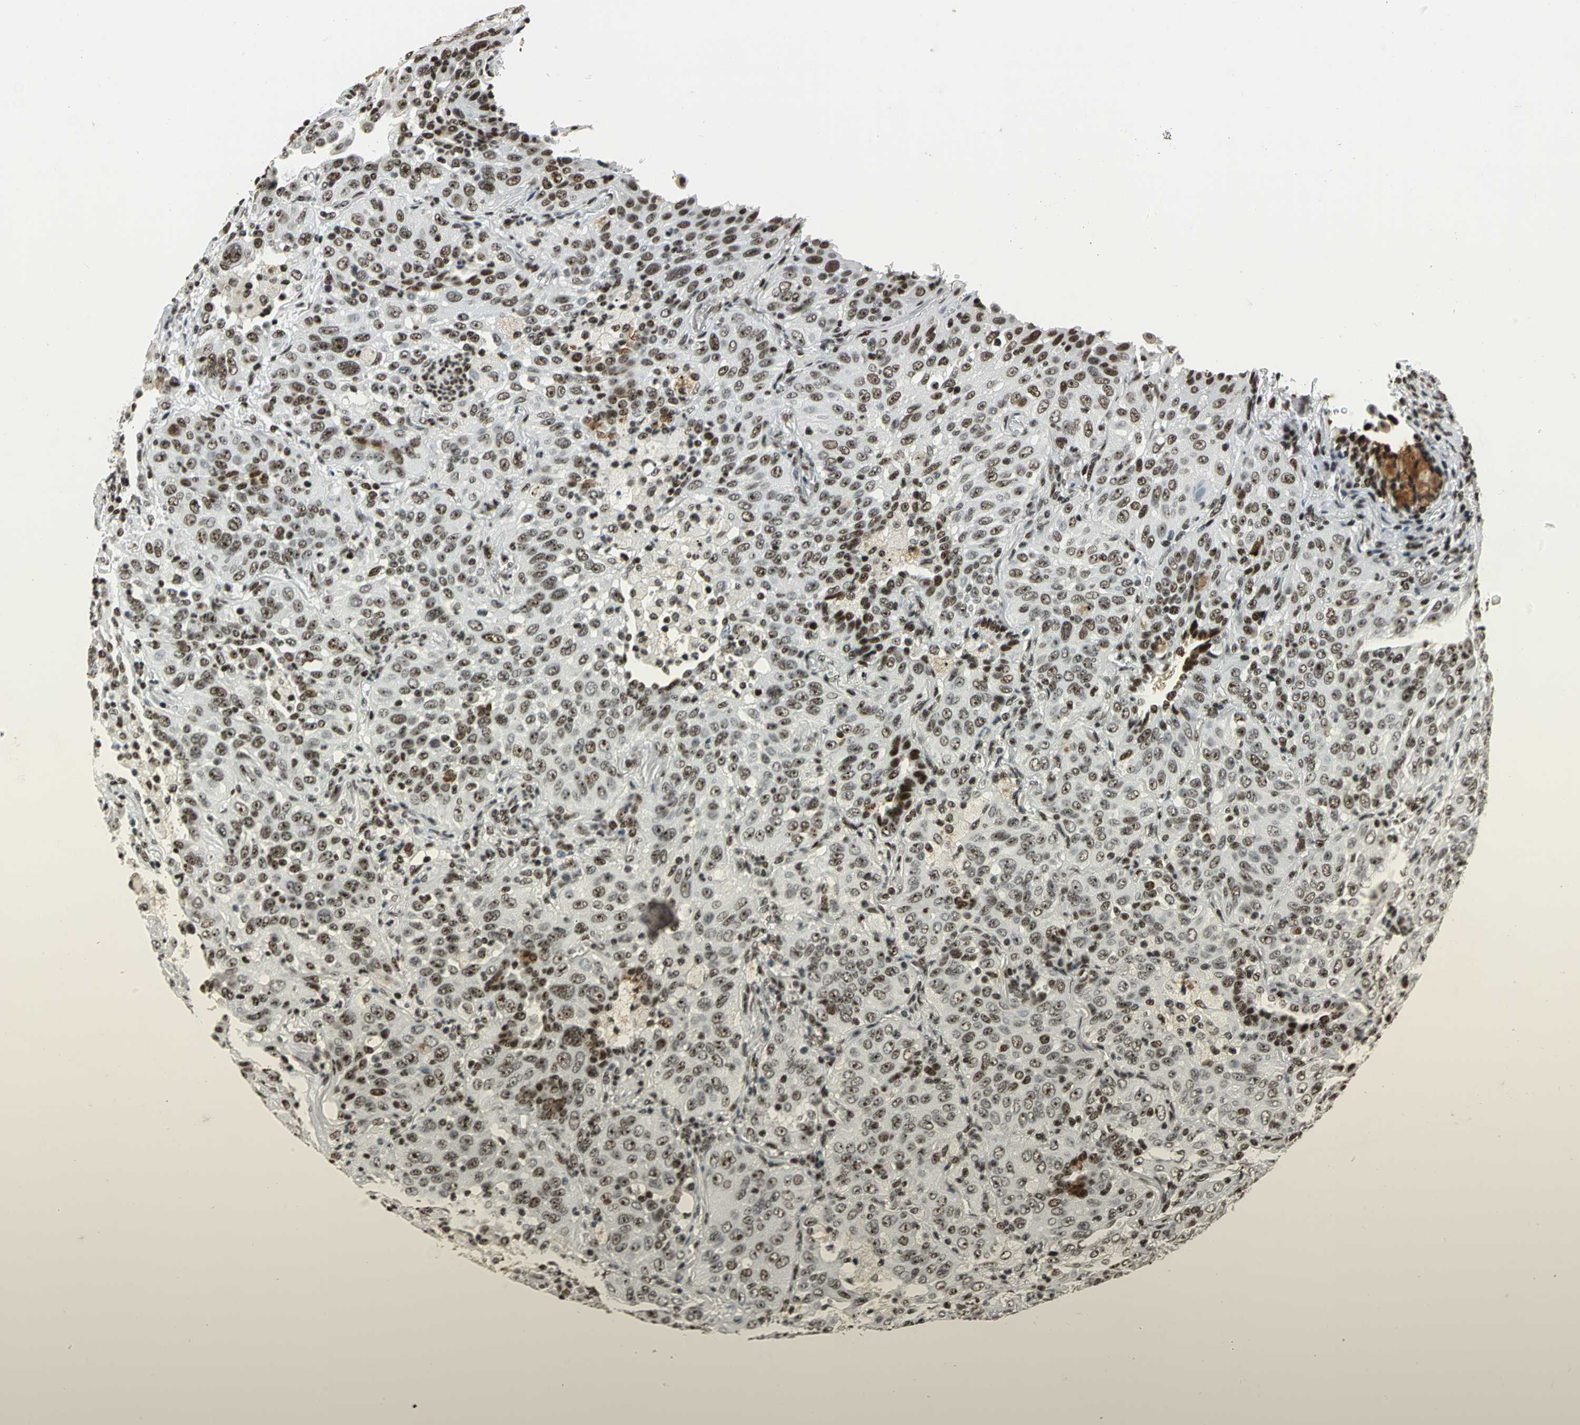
{"staining": {"intensity": "weak", "quantity": "25%-75%", "location": "nuclear"}, "tissue": "lung cancer", "cell_type": "Tumor cells", "image_type": "cancer", "snomed": [{"axis": "morphology", "description": "Squamous cell carcinoma, NOS"}, {"axis": "topography", "description": "Lung"}], "caption": "DAB (3,3'-diaminobenzidine) immunohistochemical staining of lung squamous cell carcinoma reveals weak nuclear protein expression in about 25%-75% of tumor cells.", "gene": "UBTF", "patient": {"sex": "female", "age": 67}}